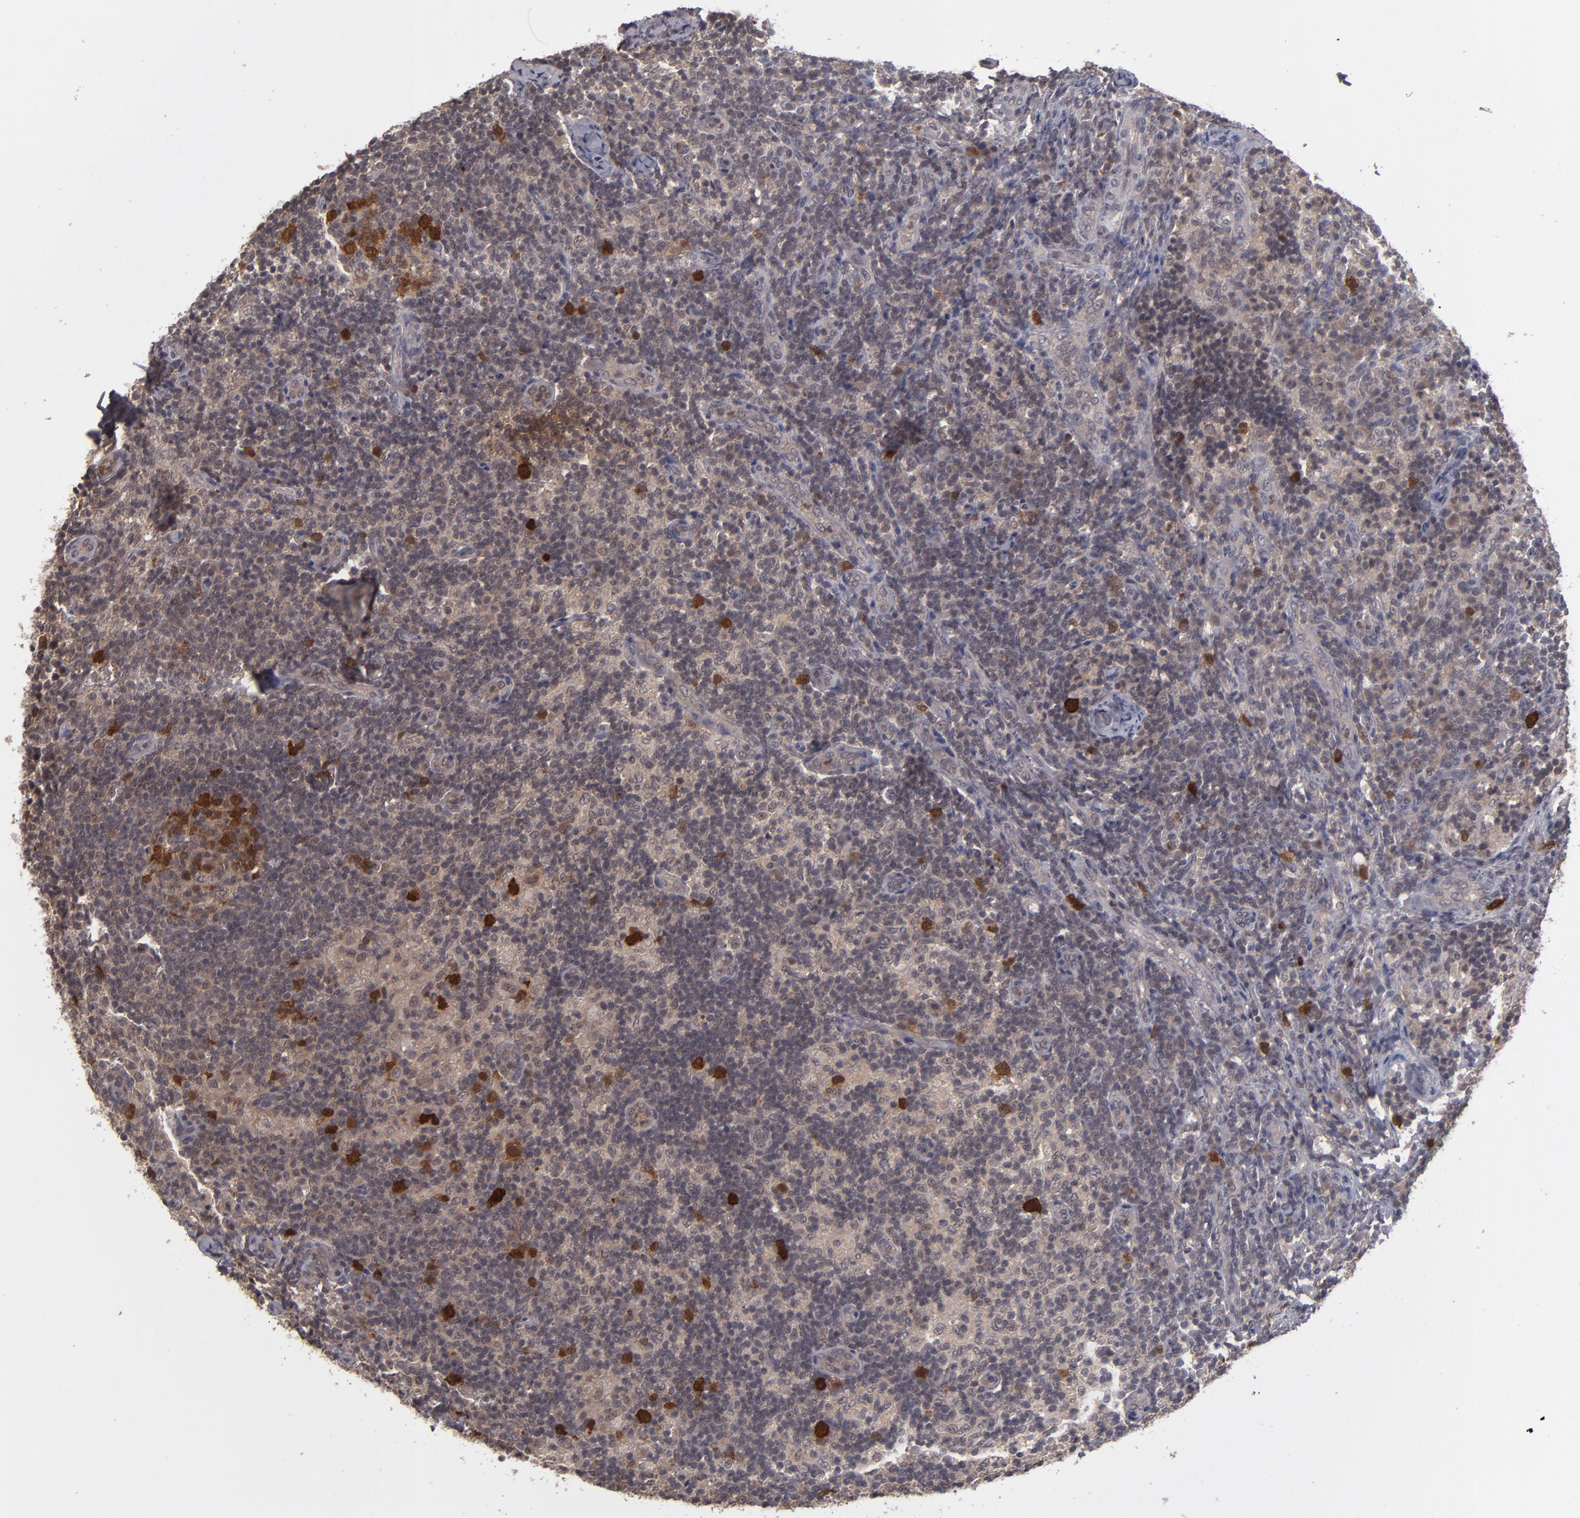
{"staining": {"intensity": "strong", "quantity": ">75%", "location": "cytoplasmic/membranous,nuclear"}, "tissue": "lymph node", "cell_type": "Germinal center cells", "image_type": "normal", "snomed": [{"axis": "morphology", "description": "Normal tissue, NOS"}, {"axis": "morphology", "description": "Inflammation, NOS"}, {"axis": "topography", "description": "Lymph node"}], "caption": "Protein analysis of normal lymph node demonstrates strong cytoplasmic/membranous,nuclear staining in about >75% of germinal center cells. (brown staining indicates protein expression, while blue staining denotes nuclei).", "gene": "TYMS", "patient": {"sex": "male", "age": 46}}